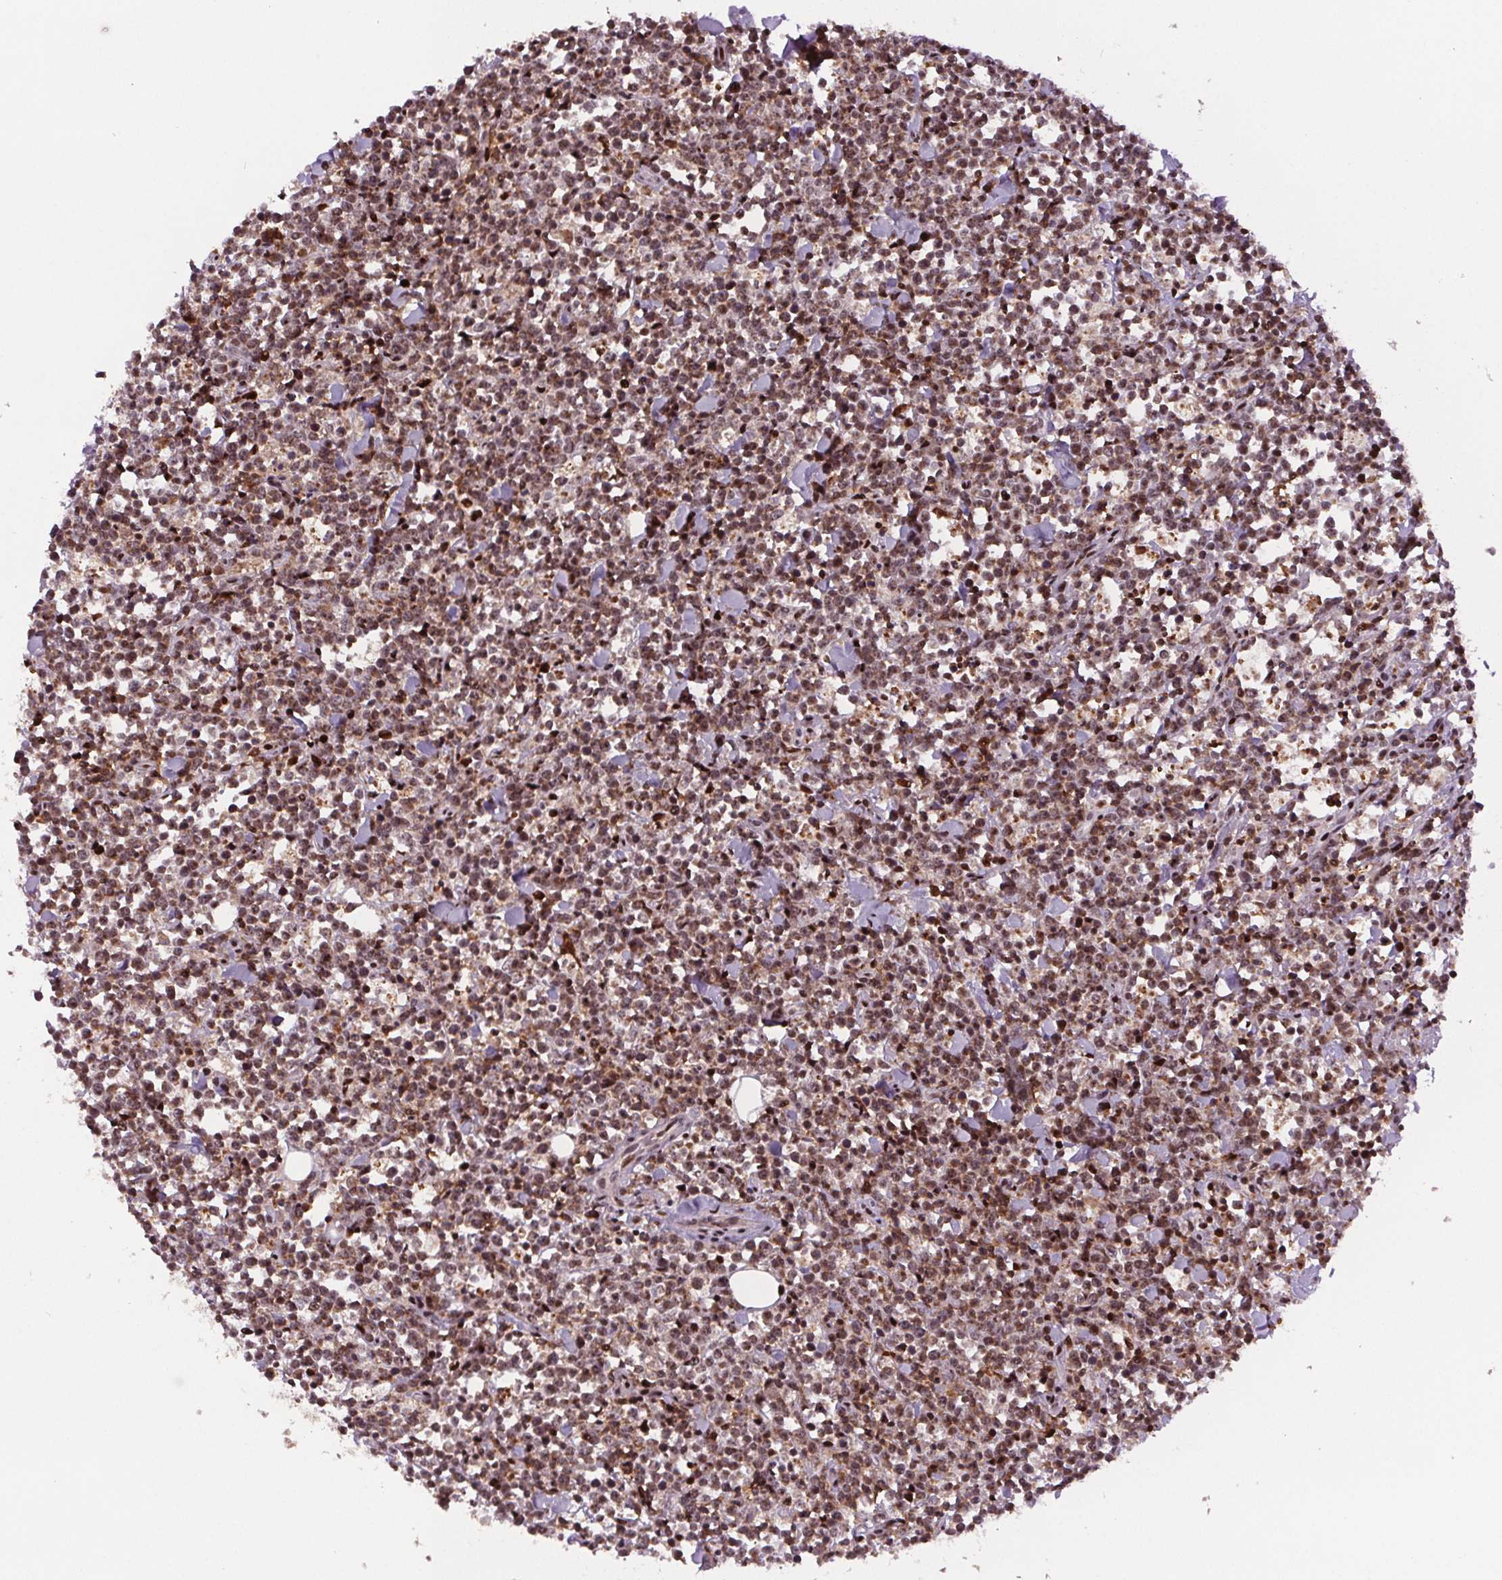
{"staining": {"intensity": "moderate", "quantity": "25%-75%", "location": "cytoplasmic/membranous,nuclear"}, "tissue": "lymphoma", "cell_type": "Tumor cells", "image_type": "cancer", "snomed": [{"axis": "morphology", "description": "Malignant lymphoma, non-Hodgkin's type, High grade"}, {"axis": "topography", "description": "Small intestine"}], "caption": "Malignant lymphoma, non-Hodgkin's type (high-grade) stained with a protein marker reveals moderate staining in tumor cells.", "gene": "SNRNP35", "patient": {"sex": "female", "age": 56}}